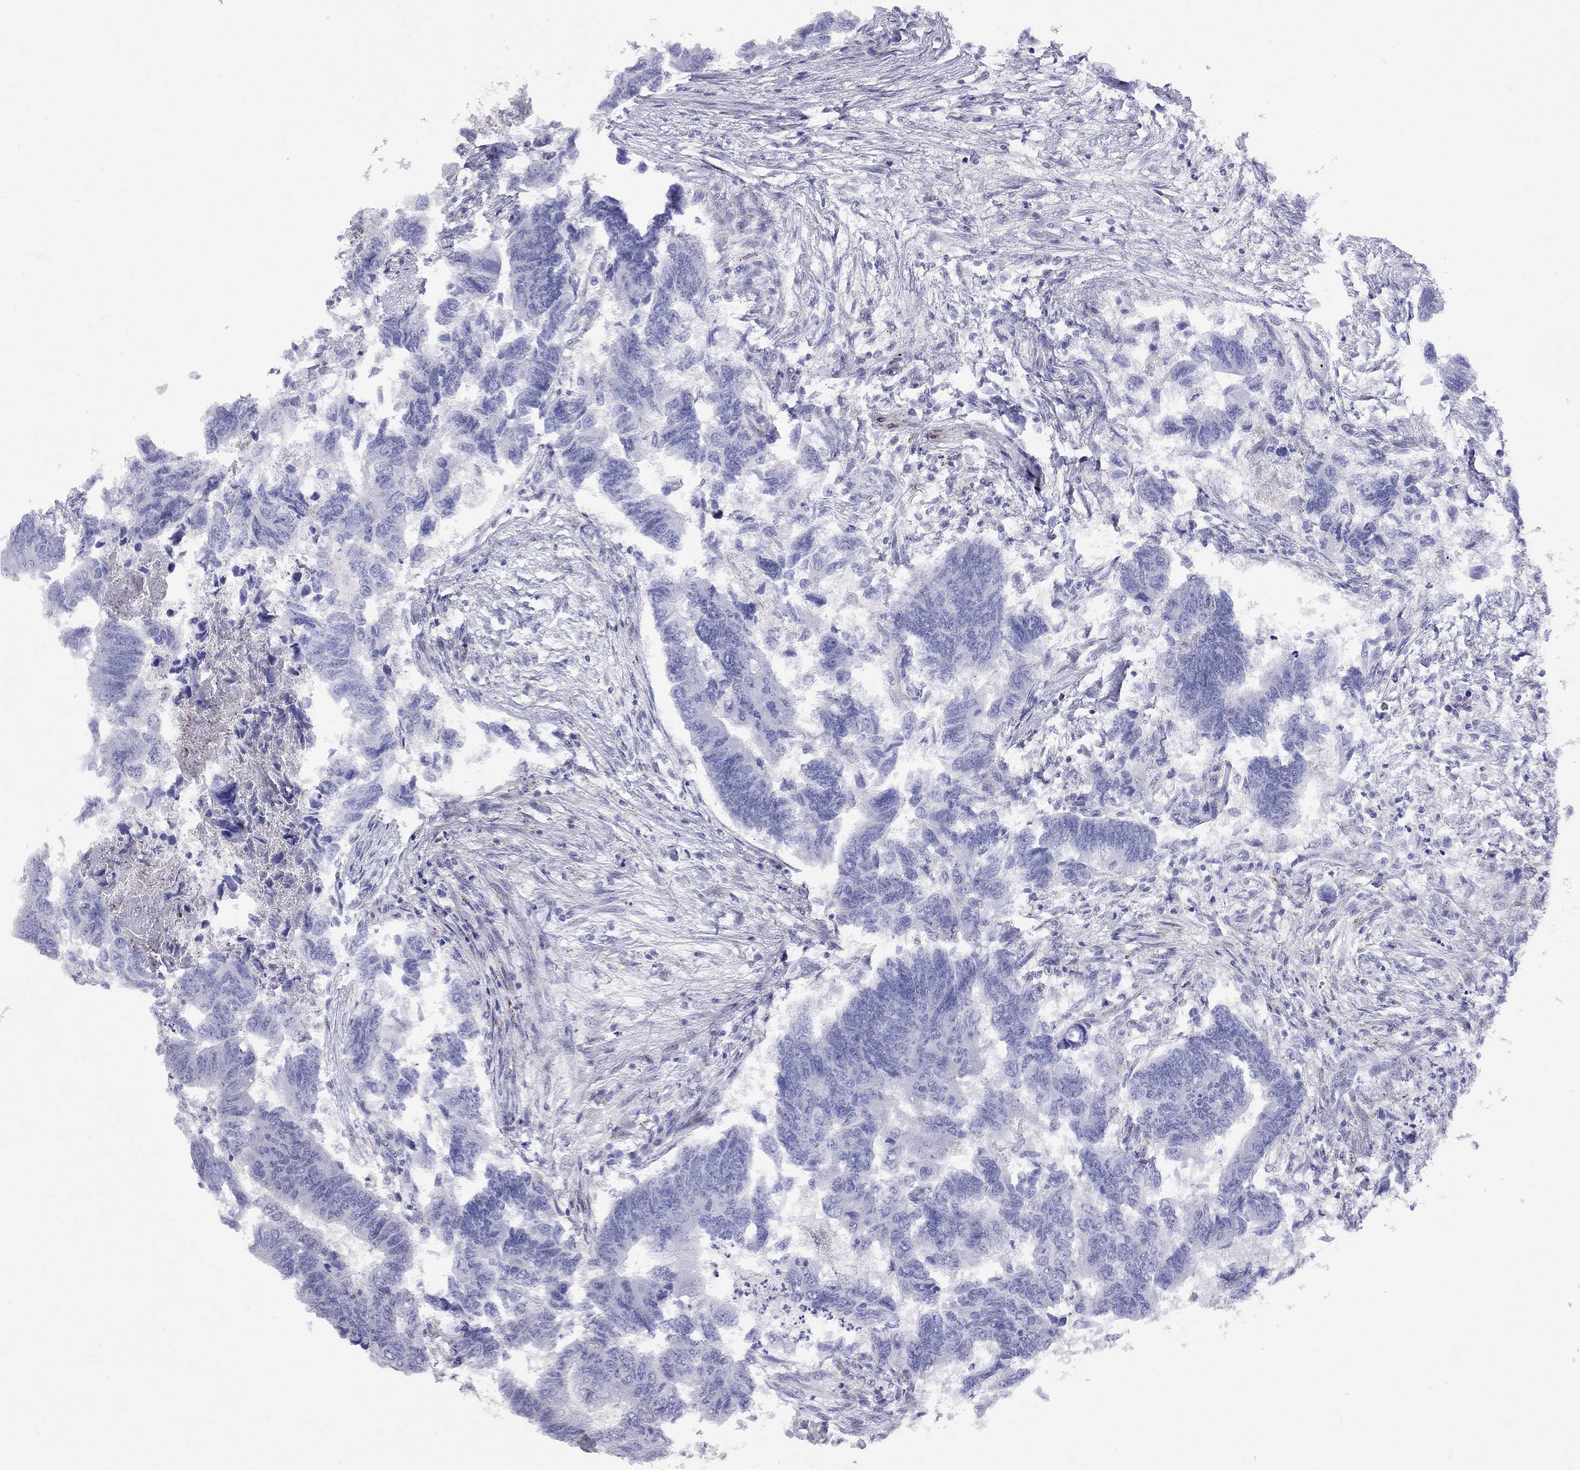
{"staining": {"intensity": "negative", "quantity": "none", "location": "none"}, "tissue": "colorectal cancer", "cell_type": "Tumor cells", "image_type": "cancer", "snomed": [{"axis": "morphology", "description": "Adenocarcinoma, NOS"}, {"axis": "topography", "description": "Colon"}], "caption": "Tumor cells show no significant protein positivity in colorectal cancer.", "gene": "MAGEB4", "patient": {"sex": "female", "age": 65}}